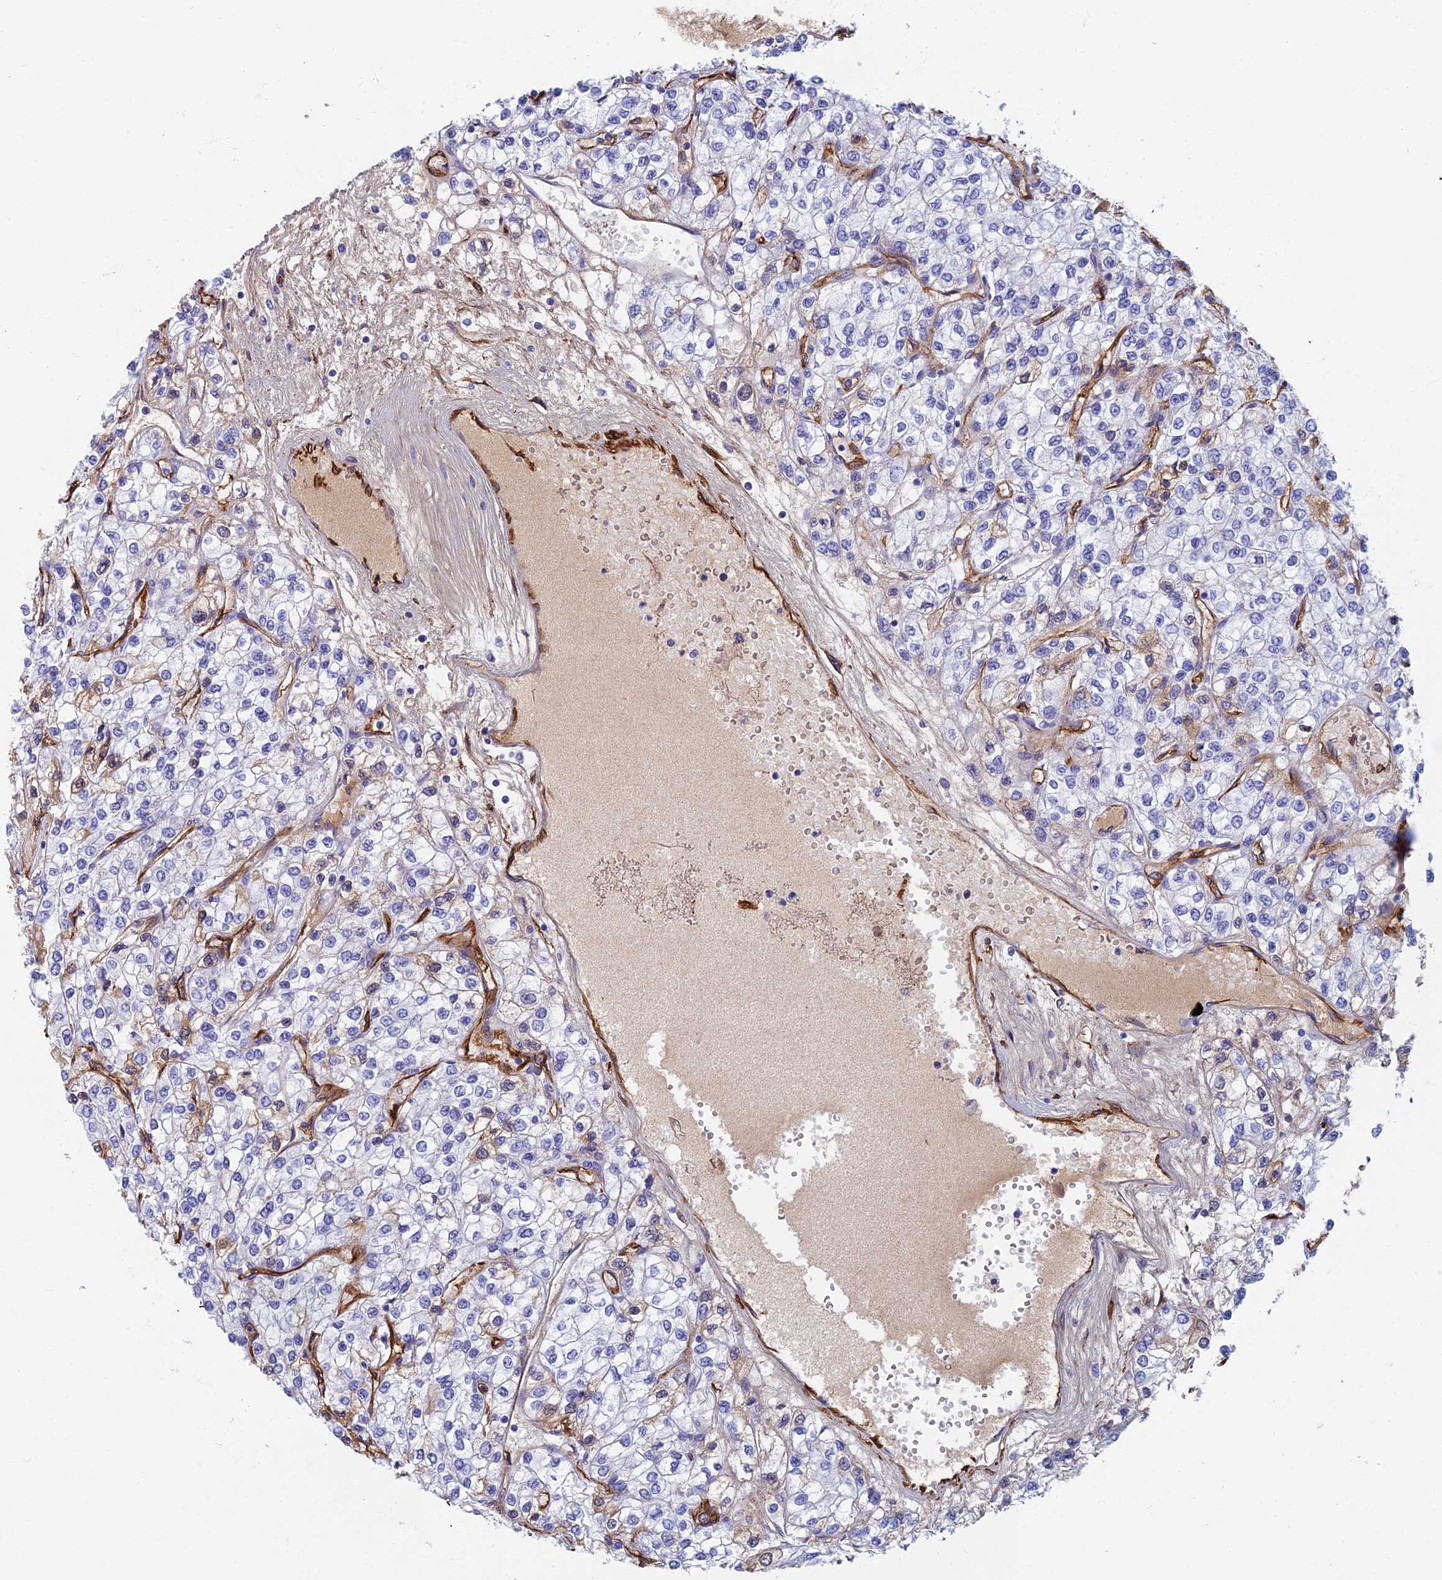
{"staining": {"intensity": "weak", "quantity": "<25%", "location": "cytoplasmic/membranous"}, "tissue": "renal cancer", "cell_type": "Tumor cells", "image_type": "cancer", "snomed": [{"axis": "morphology", "description": "Adenocarcinoma, NOS"}, {"axis": "topography", "description": "Kidney"}], "caption": "High power microscopy image of an immunohistochemistry micrograph of adenocarcinoma (renal), revealing no significant expression in tumor cells.", "gene": "ETFRF1", "patient": {"sex": "male", "age": 80}}